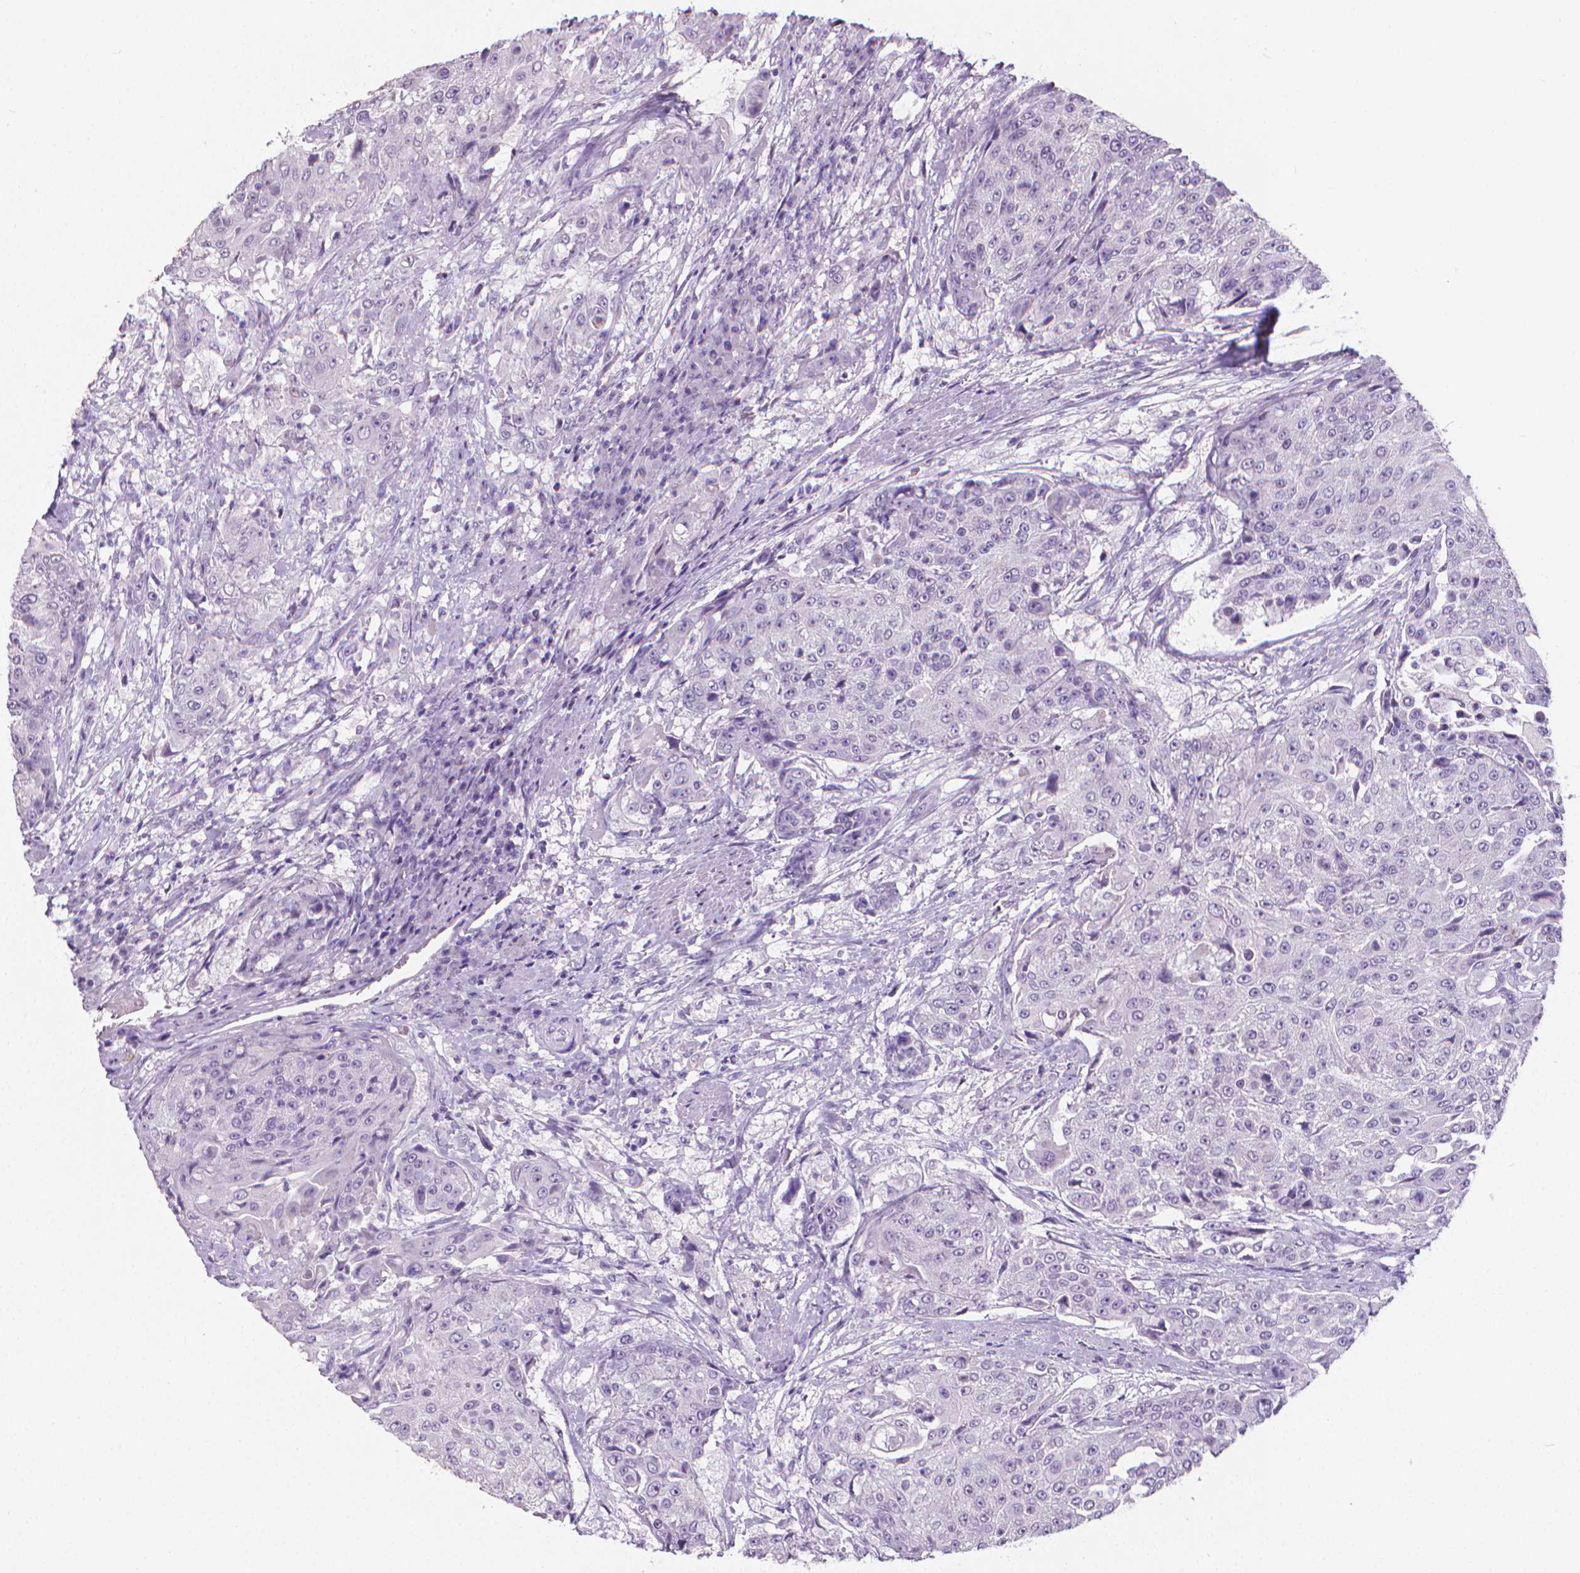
{"staining": {"intensity": "negative", "quantity": "none", "location": "none"}, "tissue": "urothelial cancer", "cell_type": "Tumor cells", "image_type": "cancer", "snomed": [{"axis": "morphology", "description": "Urothelial carcinoma, High grade"}, {"axis": "topography", "description": "Urinary bladder"}], "caption": "Immunohistochemistry (IHC) of human urothelial carcinoma (high-grade) exhibits no staining in tumor cells. (DAB immunohistochemistry visualized using brightfield microscopy, high magnification).", "gene": "XPNPEP2", "patient": {"sex": "female", "age": 63}}